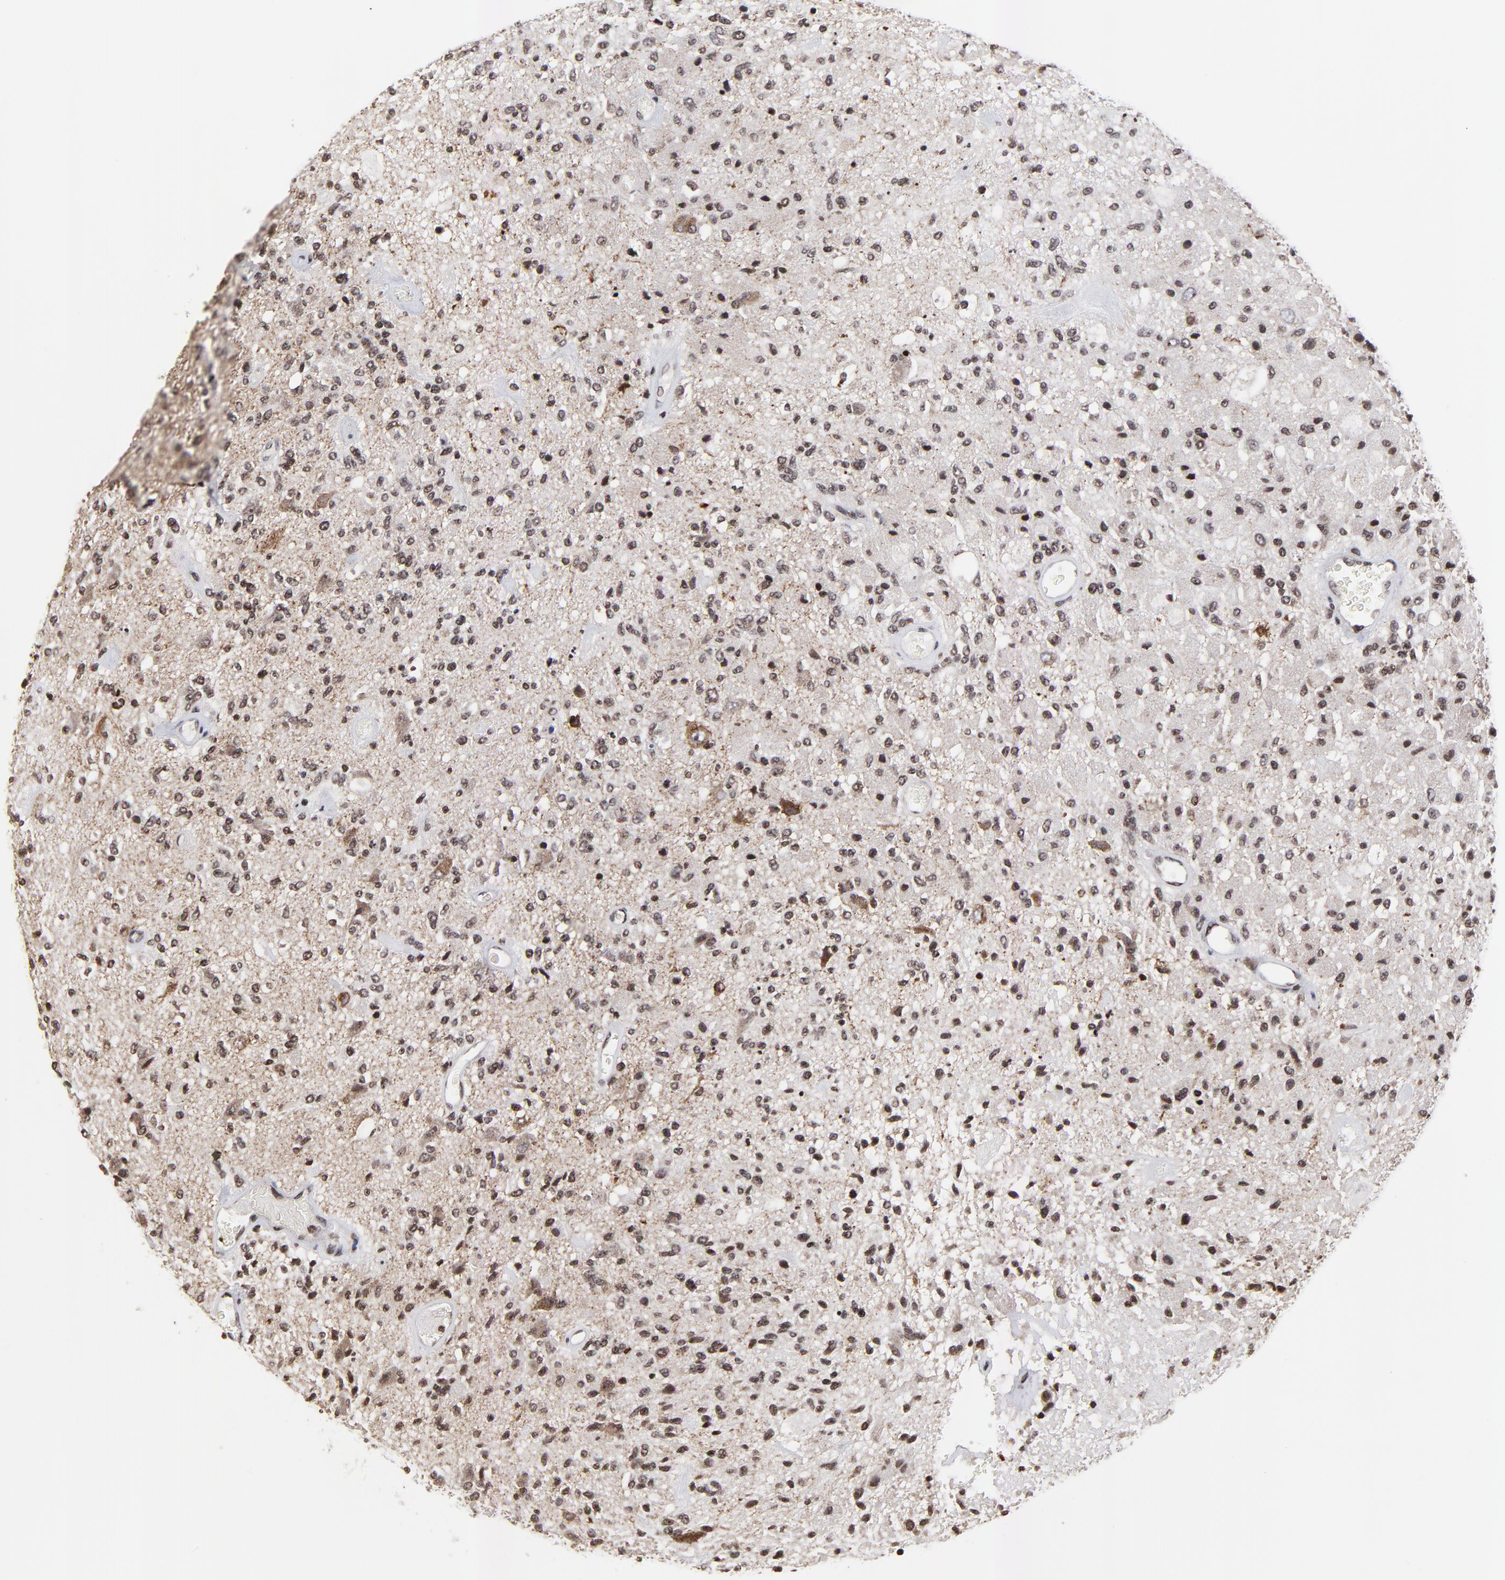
{"staining": {"intensity": "moderate", "quantity": "<25%", "location": "nuclear"}, "tissue": "glioma", "cell_type": "Tumor cells", "image_type": "cancer", "snomed": [{"axis": "morphology", "description": "Normal tissue, NOS"}, {"axis": "morphology", "description": "Glioma, malignant, High grade"}, {"axis": "topography", "description": "Cerebral cortex"}], "caption": "Malignant high-grade glioma was stained to show a protein in brown. There is low levels of moderate nuclear positivity in about <25% of tumor cells.", "gene": "ZNF777", "patient": {"sex": "male", "age": 77}}